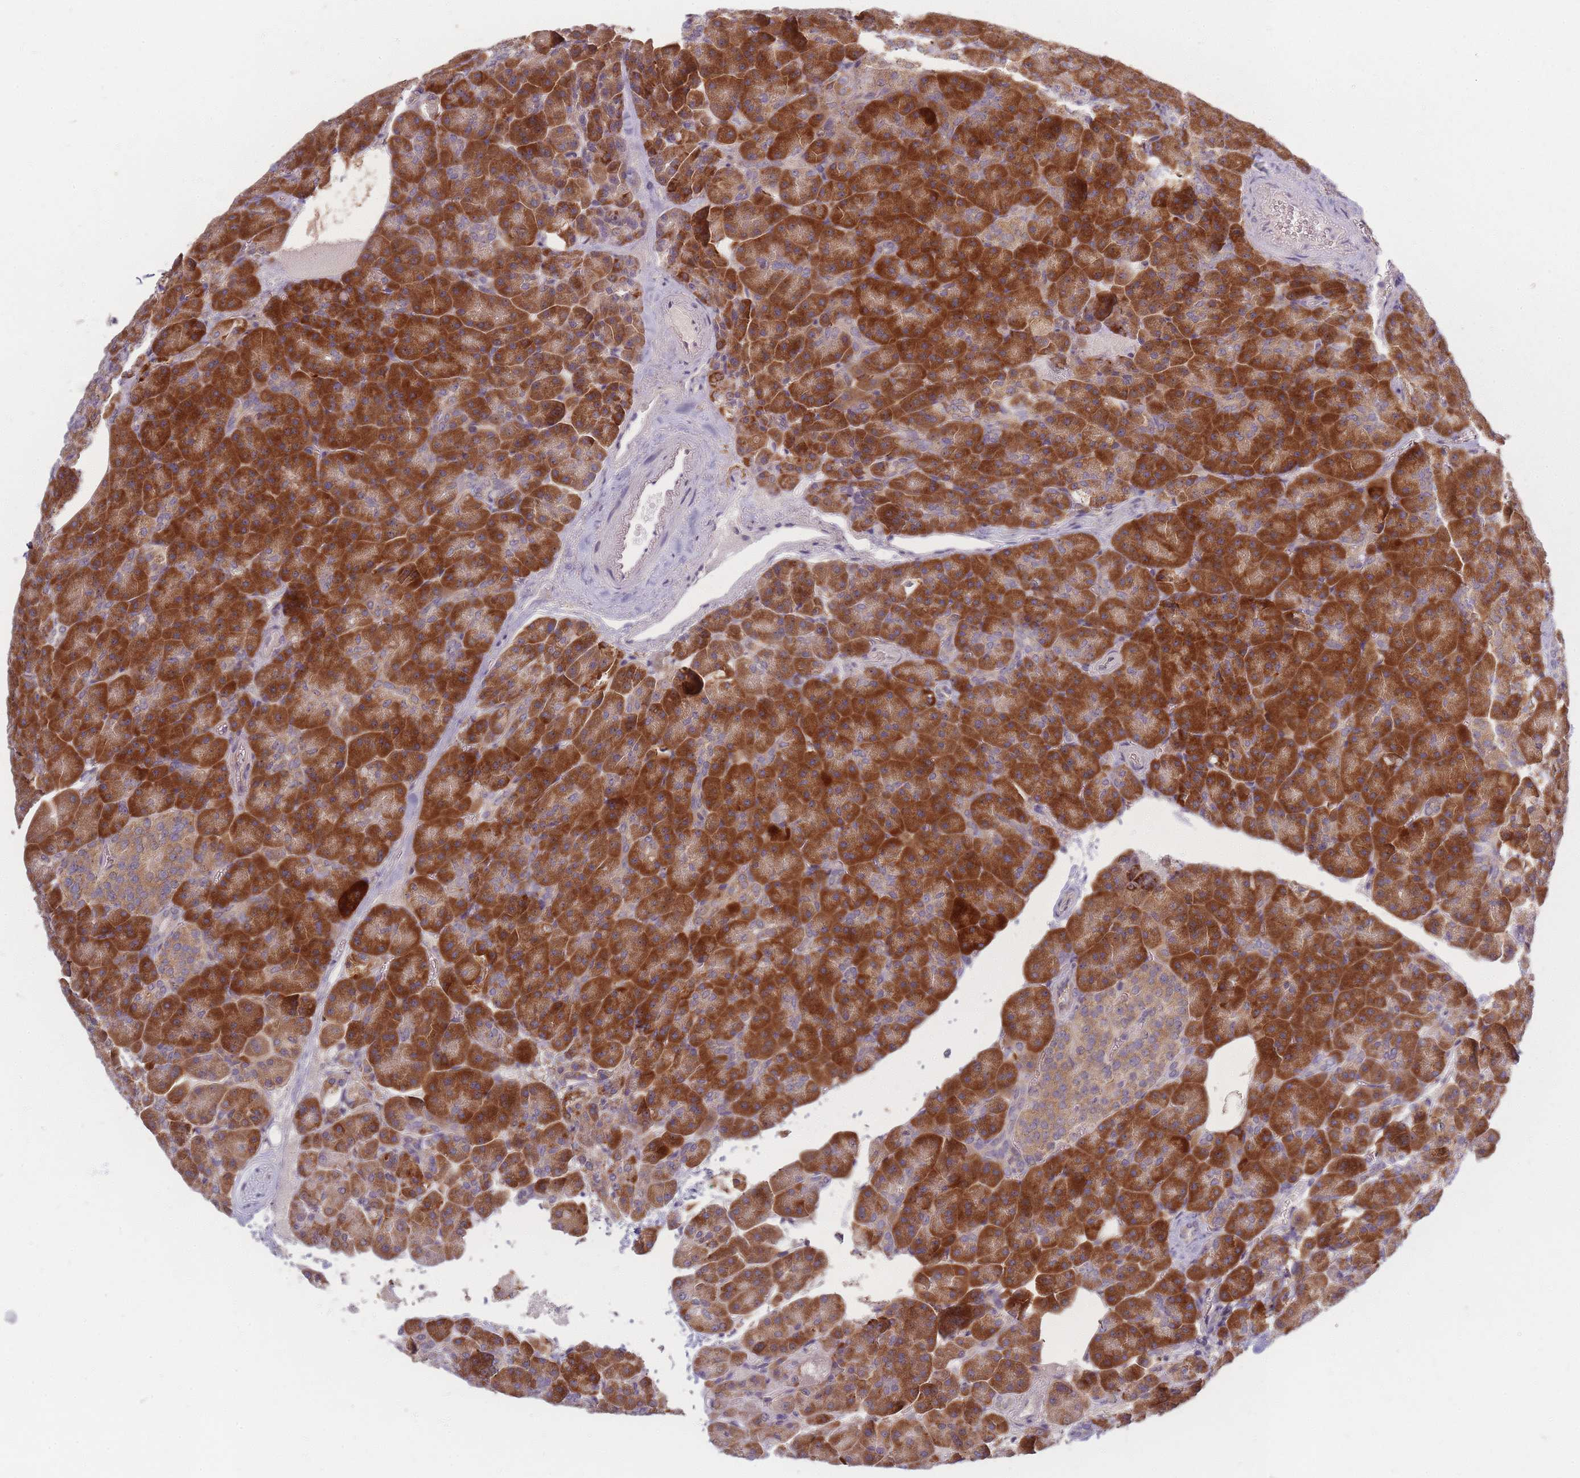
{"staining": {"intensity": "strong", "quantity": ">75%", "location": "cytoplasmic/membranous"}, "tissue": "pancreas", "cell_type": "Exocrine glandular cells", "image_type": "normal", "snomed": [{"axis": "morphology", "description": "Normal tissue, NOS"}, {"axis": "topography", "description": "Pancreas"}], "caption": "Brown immunohistochemical staining in benign human pancreas demonstrates strong cytoplasmic/membranous positivity in approximately >75% of exocrine glandular cells.", "gene": "SMIM14", "patient": {"sex": "female", "age": 74}}